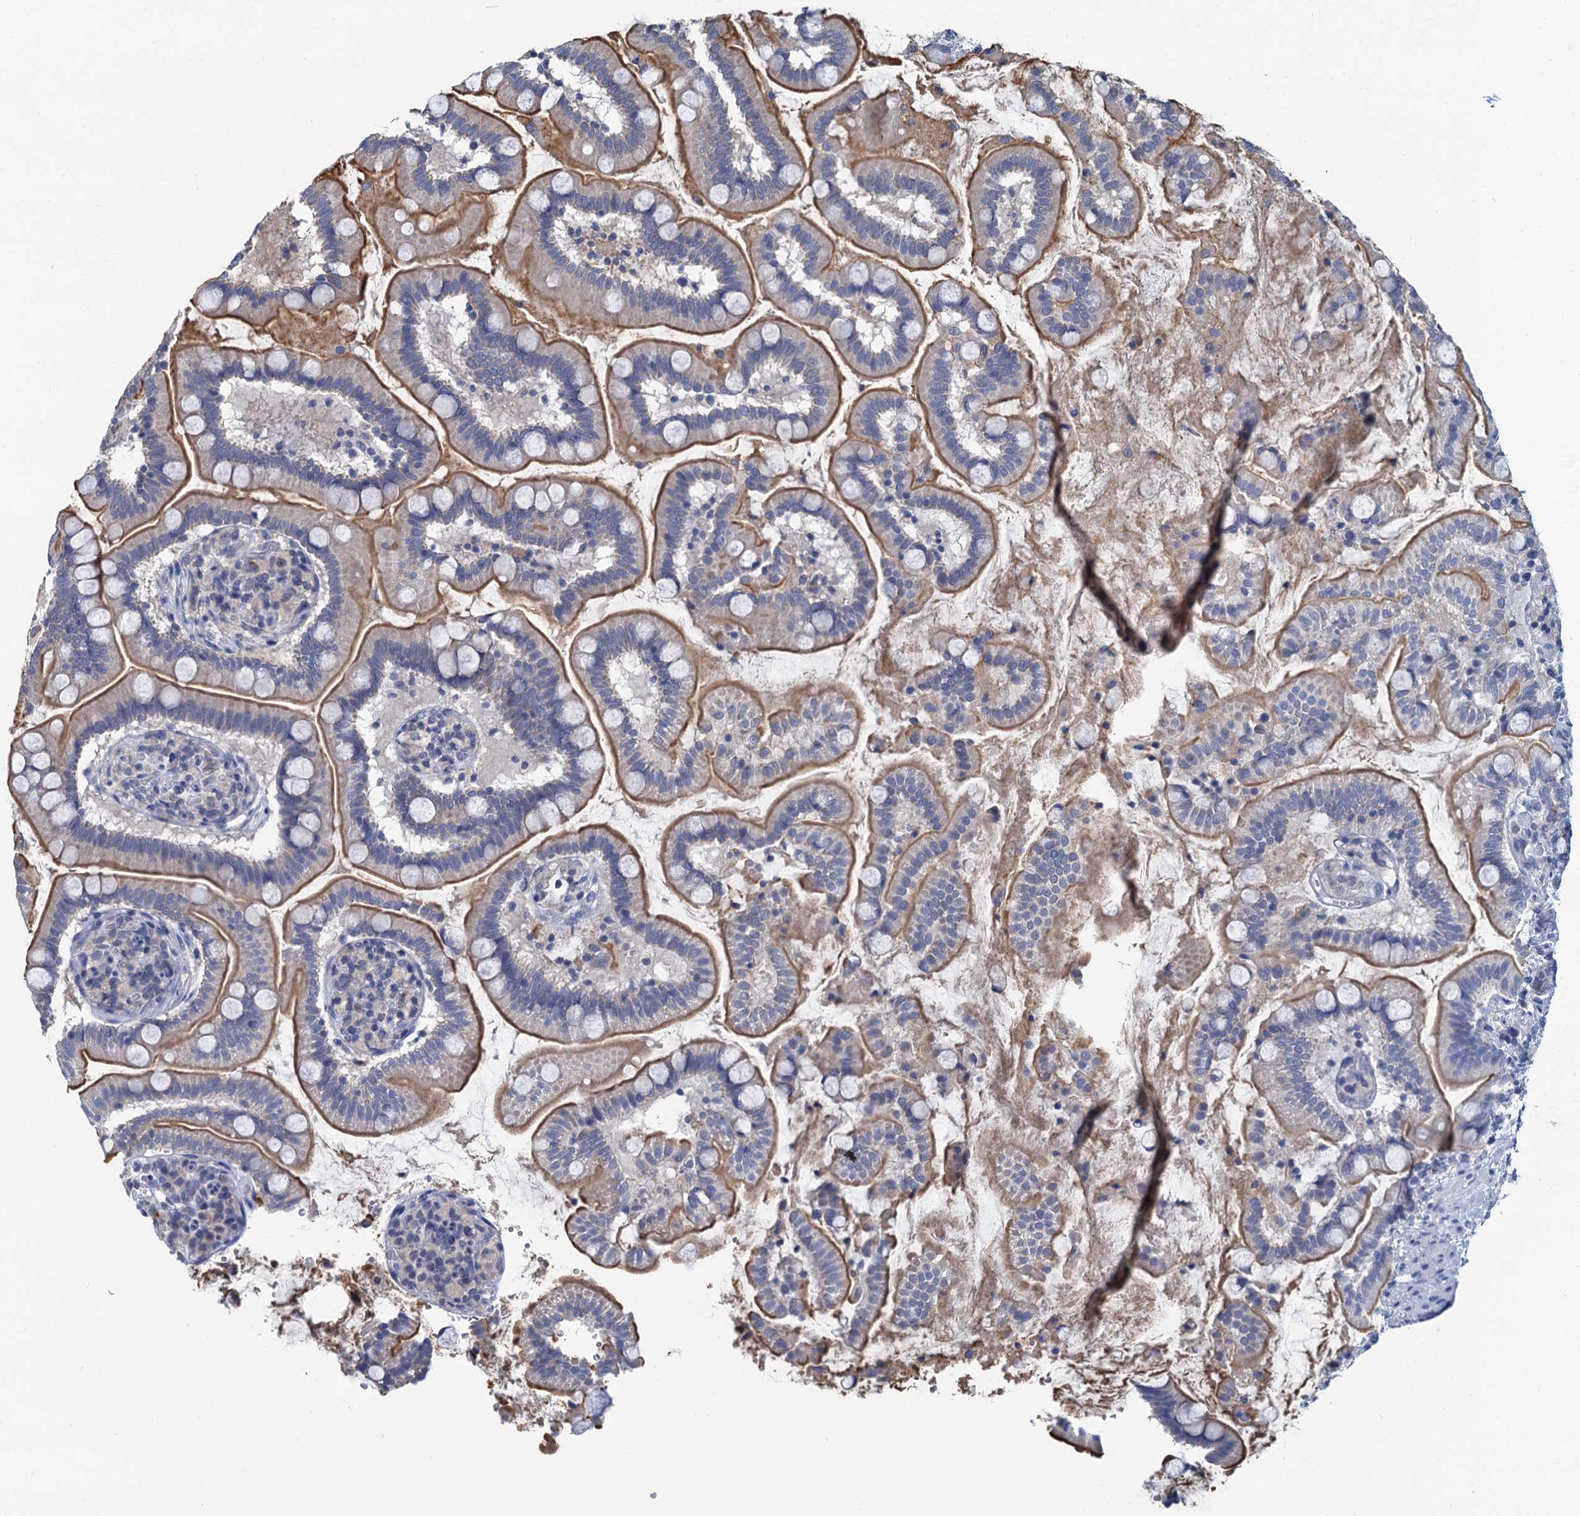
{"staining": {"intensity": "moderate", "quantity": ">75%", "location": "cytoplasmic/membranous"}, "tissue": "small intestine", "cell_type": "Glandular cells", "image_type": "normal", "snomed": [{"axis": "morphology", "description": "Normal tissue, NOS"}, {"axis": "topography", "description": "Small intestine"}], "caption": "The photomicrograph reveals a brown stain indicating the presence of a protein in the cytoplasmic/membranous of glandular cells in small intestine.", "gene": "MIOX", "patient": {"sex": "female", "age": 64}}